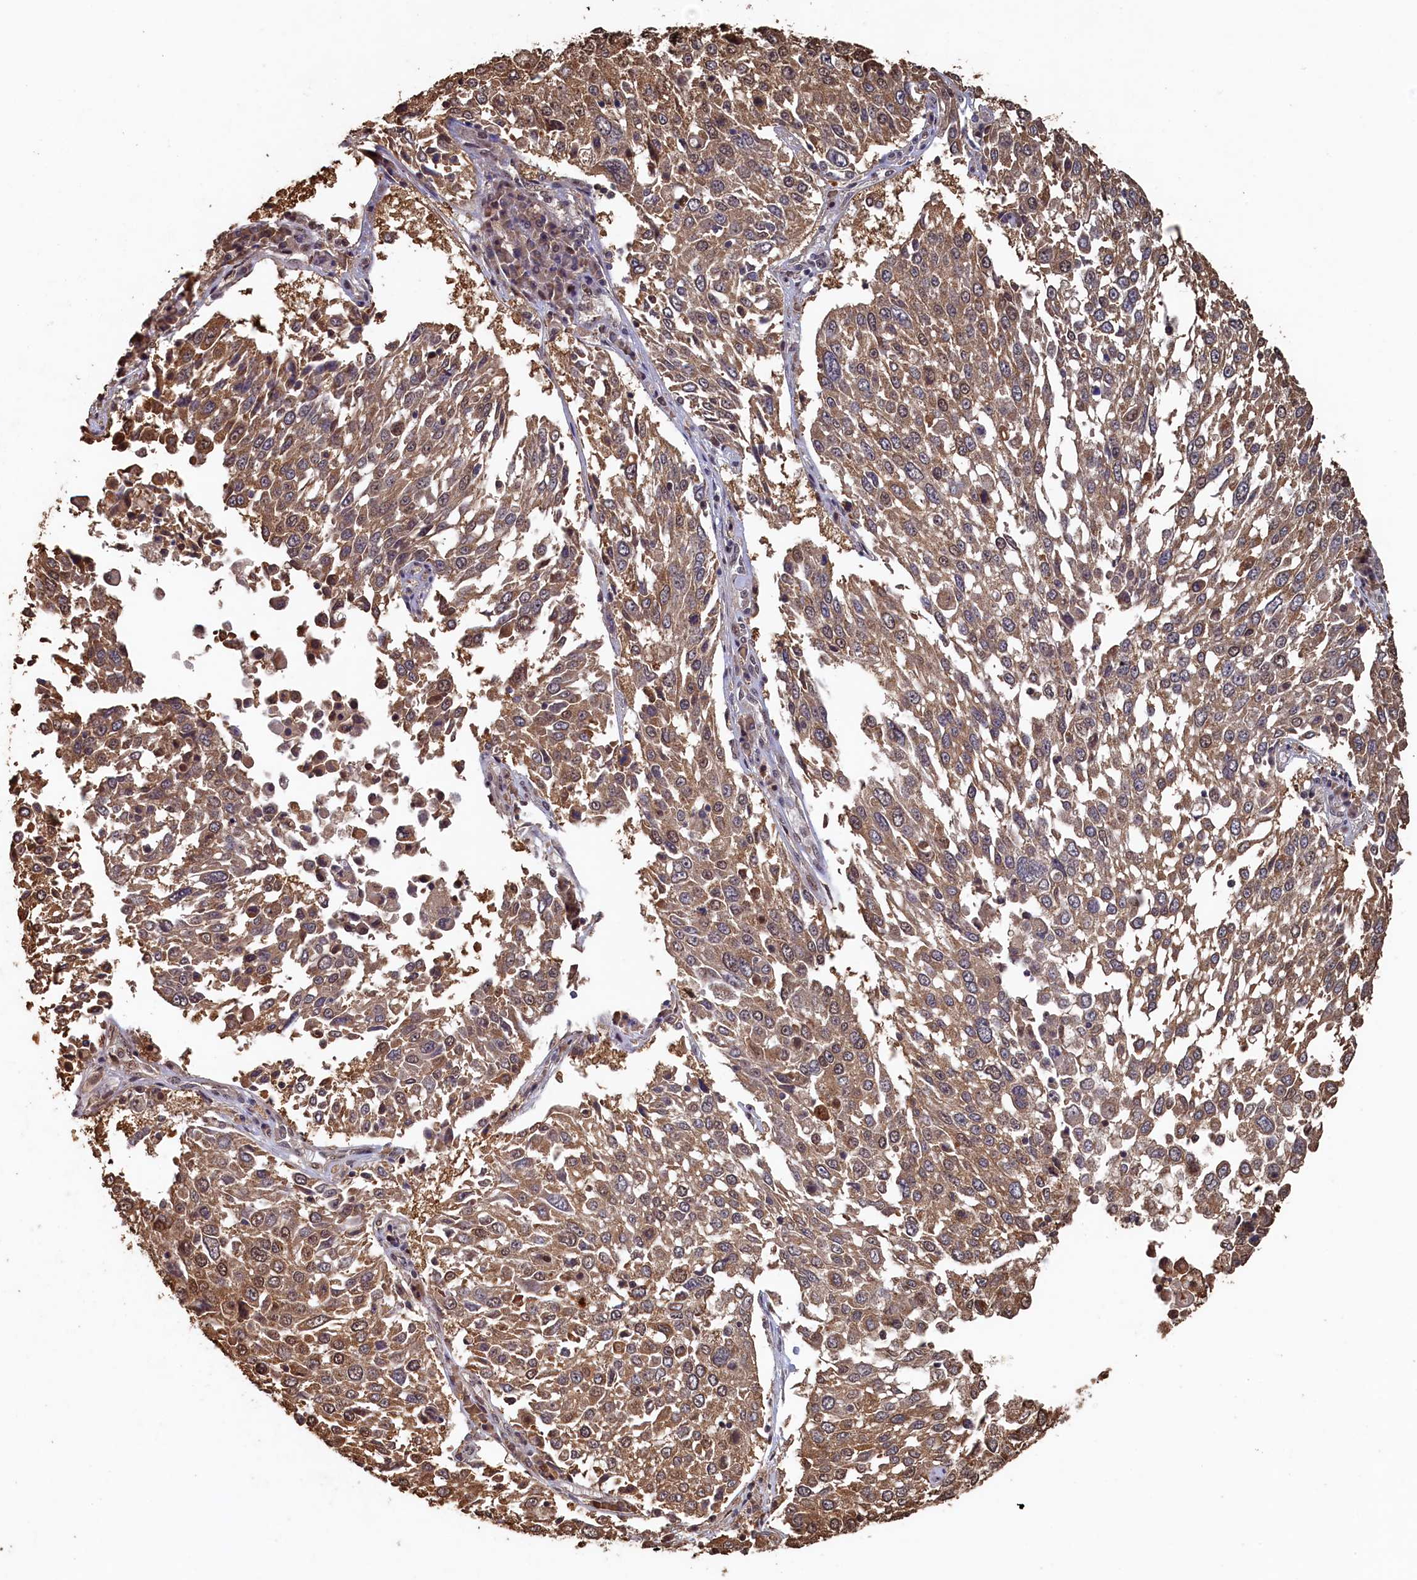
{"staining": {"intensity": "moderate", "quantity": ">75%", "location": "cytoplasmic/membranous"}, "tissue": "lung cancer", "cell_type": "Tumor cells", "image_type": "cancer", "snomed": [{"axis": "morphology", "description": "Squamous cell carcinoma, NOS"}, {"axis": "topography", "description": "Lung"}], "caption": "Moderate cytoplasmic/membranous staining is identified in approximately >75% of tumor cells in lung squamous cell carcinoma. (DAB (3,3'-diaminobenzidine) = brown stain, brightfield microscopy at high magnification).", "gene": "PIGN", "patient": {"sex": "male", "age": 65}}